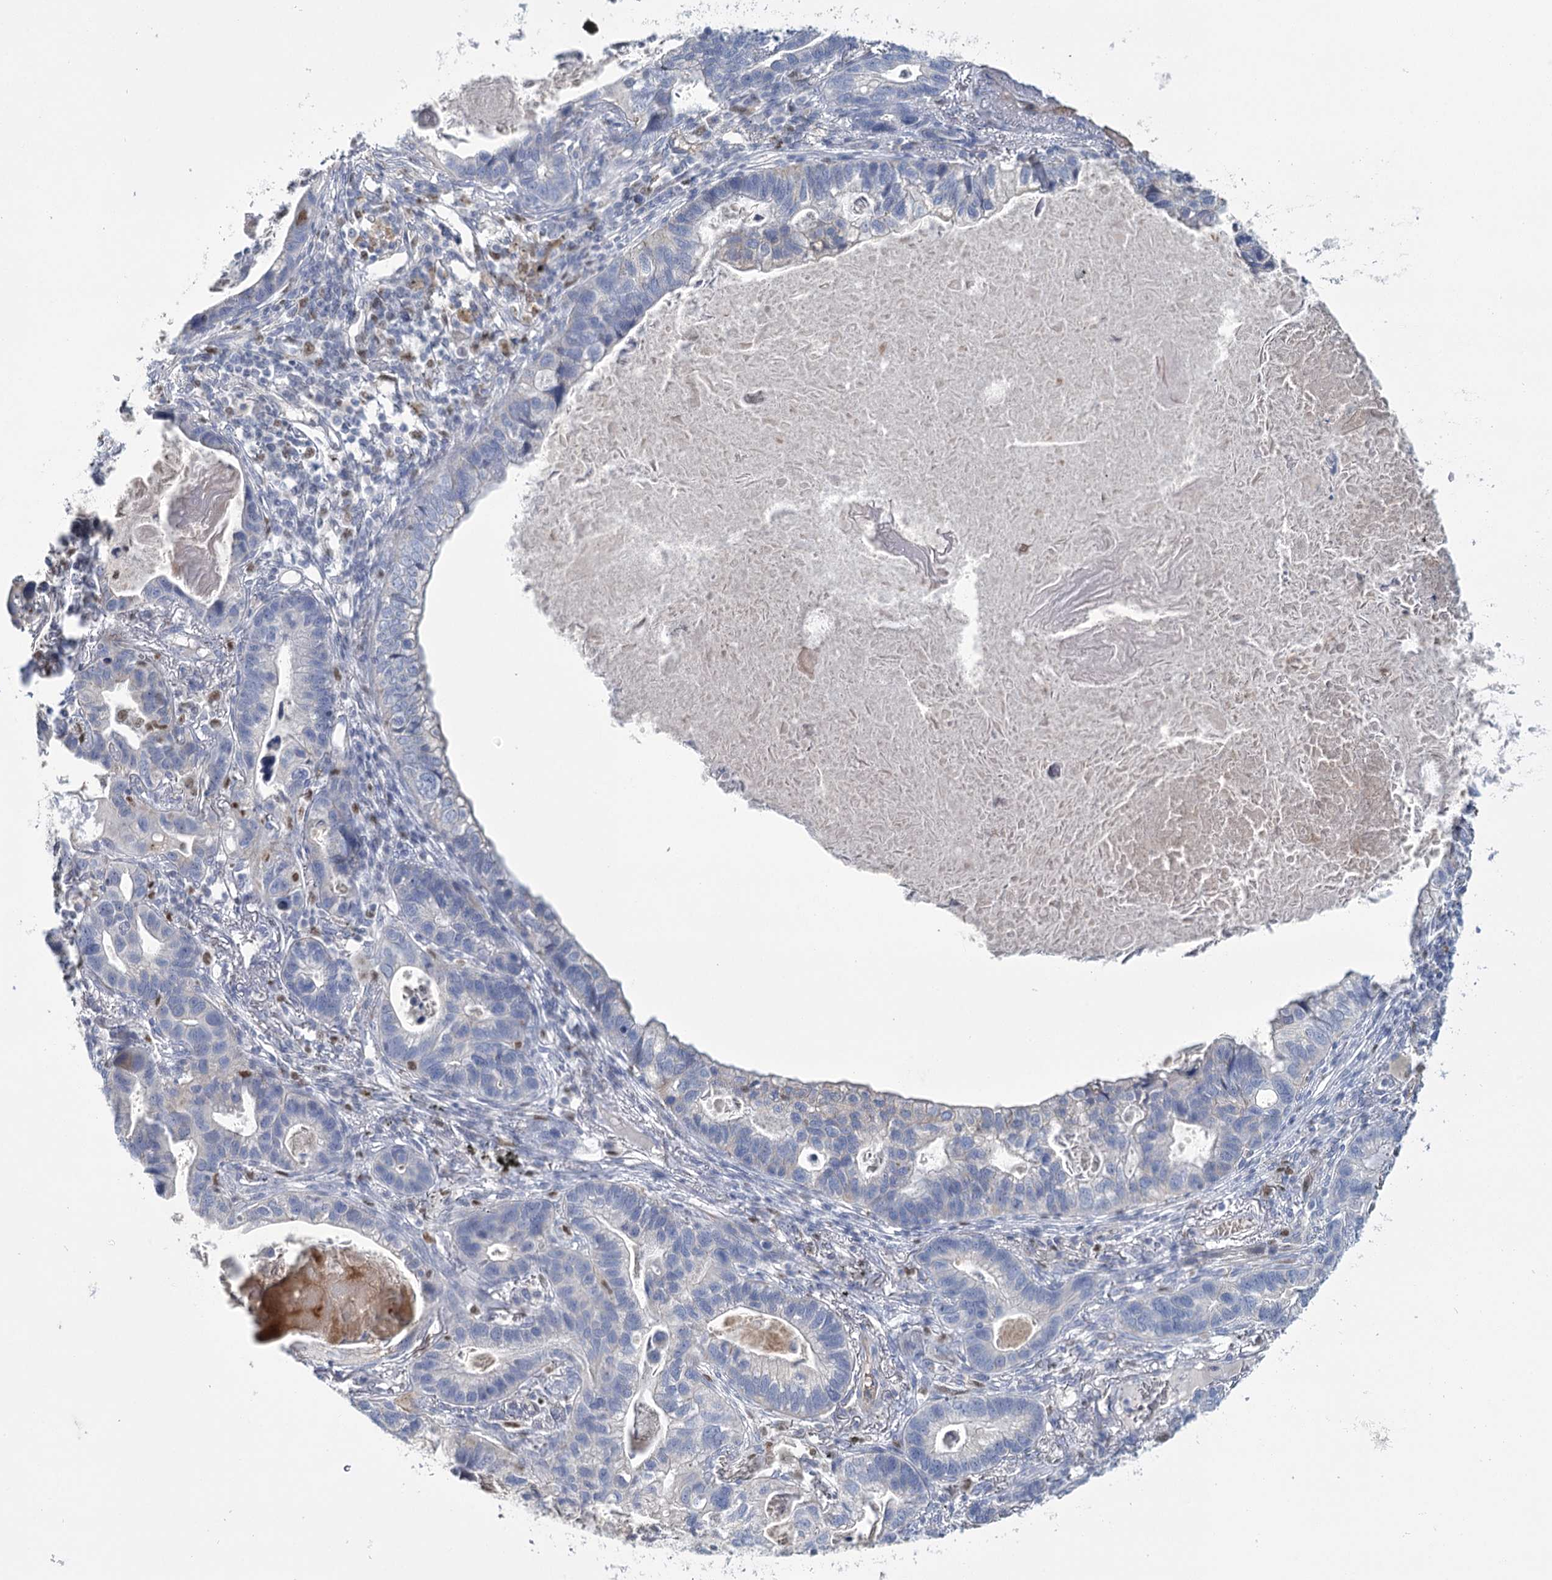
{"staining": {"intensity": "negative", "quantity": "none", "location": "none"}, "tissue": "lung cancer", "cell_type": "Tumor cells", "image_type": "cancer", "snomed": [{"axis": "morphology", "description": "Adenocarcinoma, NOS"}, {"axis": "topography", "description": "Lung"}], "caption": "The immunohistochemistry (IHC) photomicrograph has no significant expression in tumor cells of lung cancer (adenocarcinoma) tissue.", "gene": "IGSF3", "patient": {"sex": "male", "age": 67}}